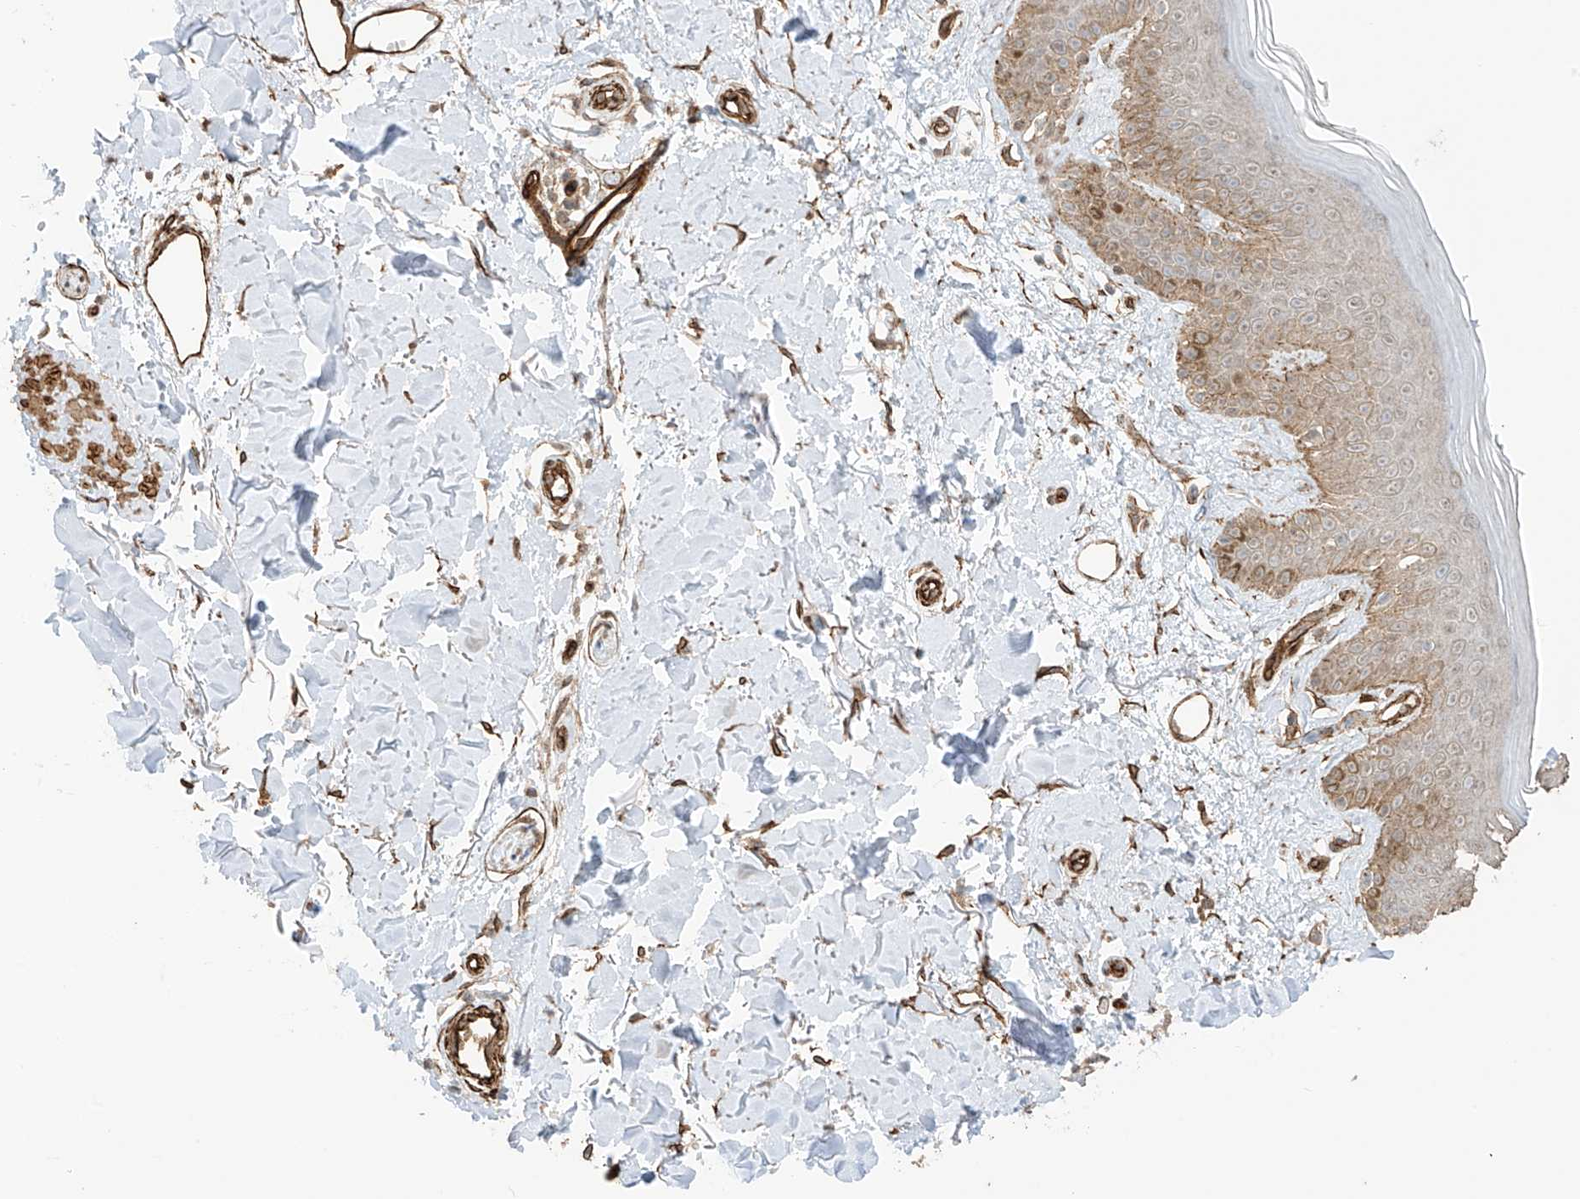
{"staining": {"intensity": "moderate", "quantity": "25%-75%", "location": "cytoplasmic/membranous"}, "tissue": "skin", "cell_type": "Fibroblasts", "image_type": "normal", "snomed": [{"axis": "morphology", "description": "Normal tissue, NOS"}, {"axis": "topography", "description": "Skin"}], "caption": "This photomicrograph displays immunohistochemistry staining of benign skin, with medium moderate cytoplasmic/membranous staining in approximately 25%-75% of fibroblasts.", "gene": "TTLL5", "patient": {"sex": "female", "age": 64}}